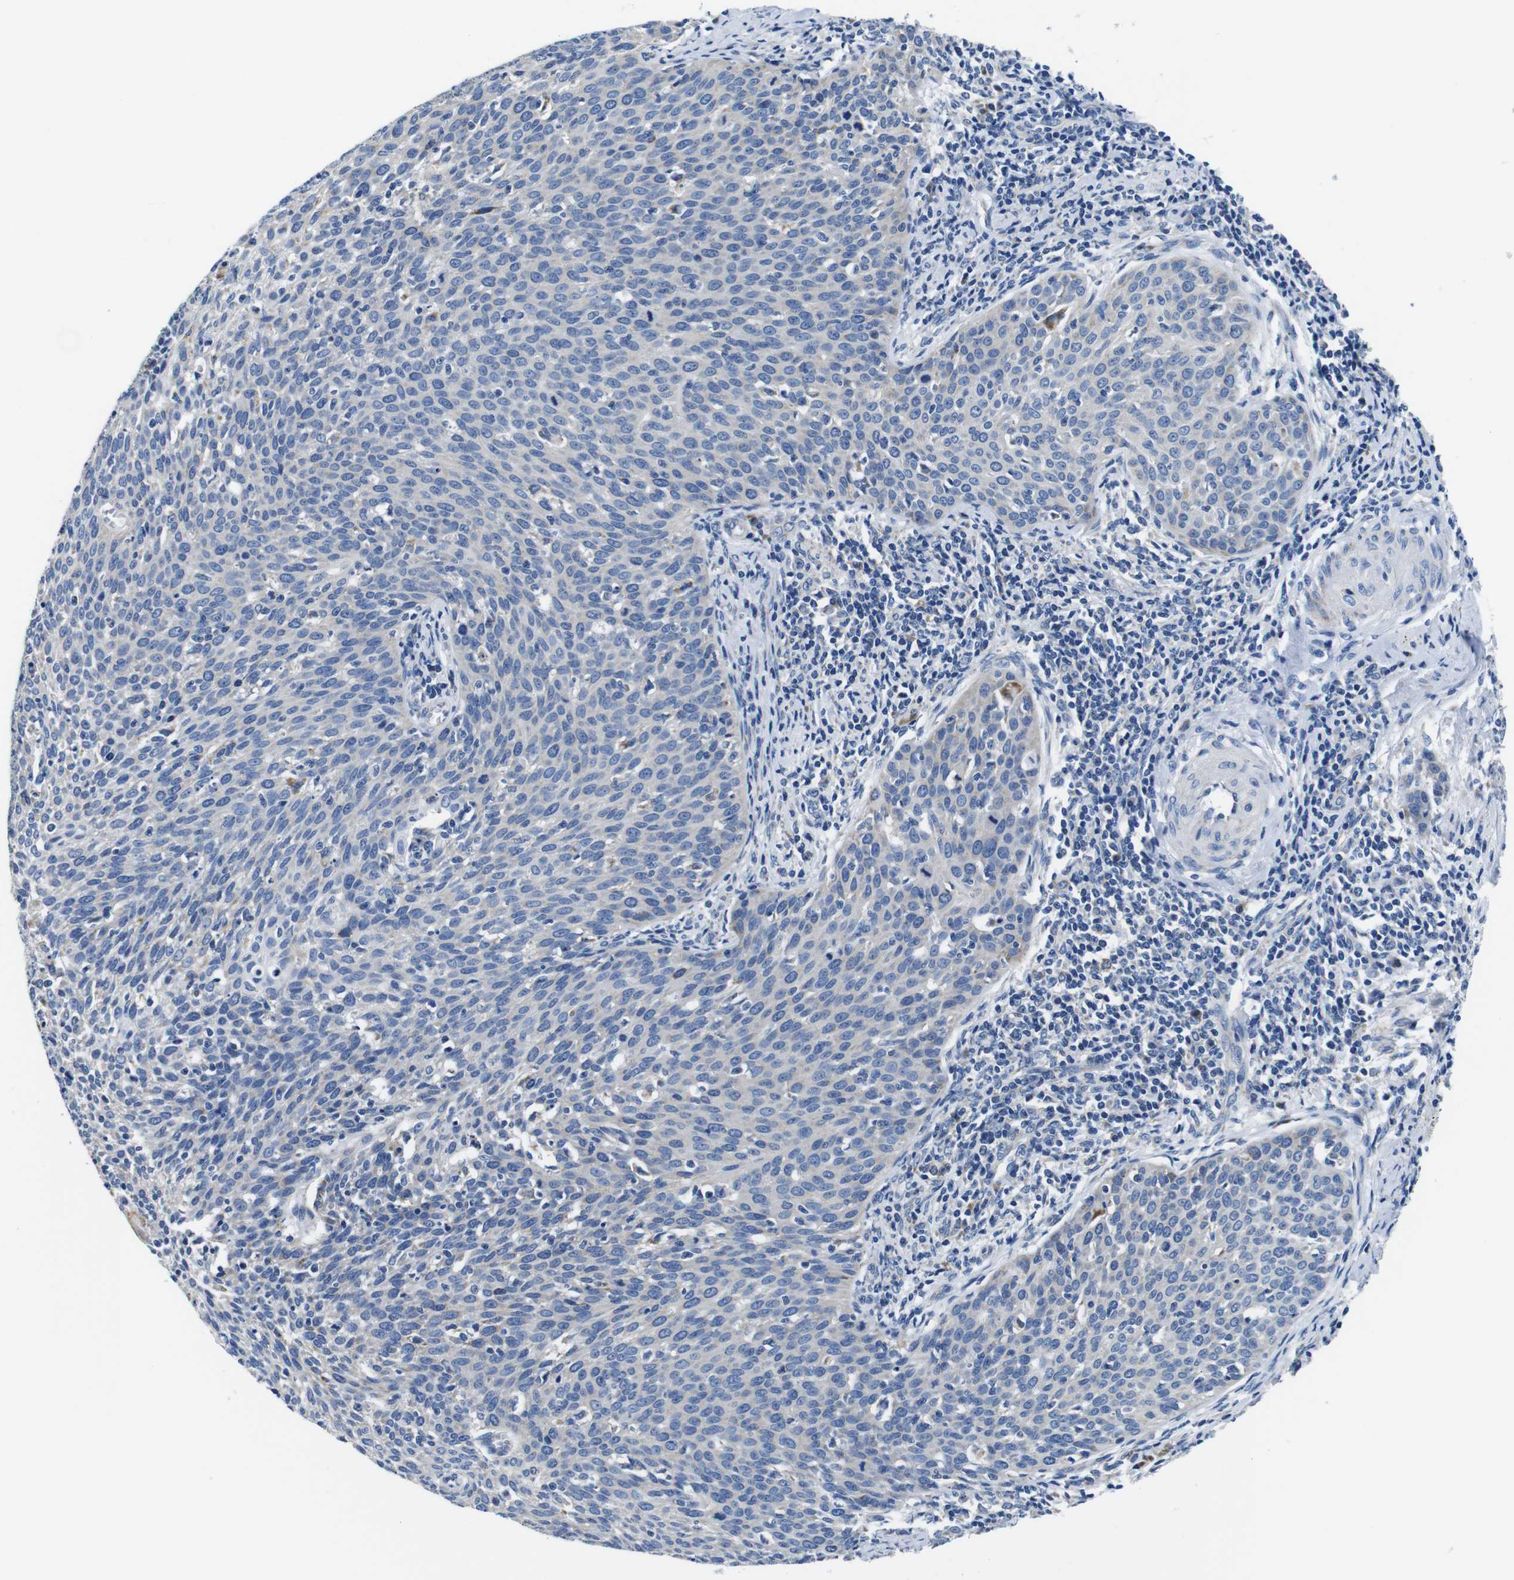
{"staining": {"intensity": "negative", "quantity": "none", "location": "none"}, "tissue": "cervical cancer", "cell_type": "Tumor cells", "image_type": "cancer", "snomed": [{"axis": "morphology", "description": "Squamous cell carcinoma, NOS"}, {"axis": "topography", "description": "Cervix"}], "caption": "Cervical cancer stained for a protein using immunohistochemistry demonstrates no expression tumor cells.", "gene": "SNX19", "patient": {"sex": "female", "age": 38}}